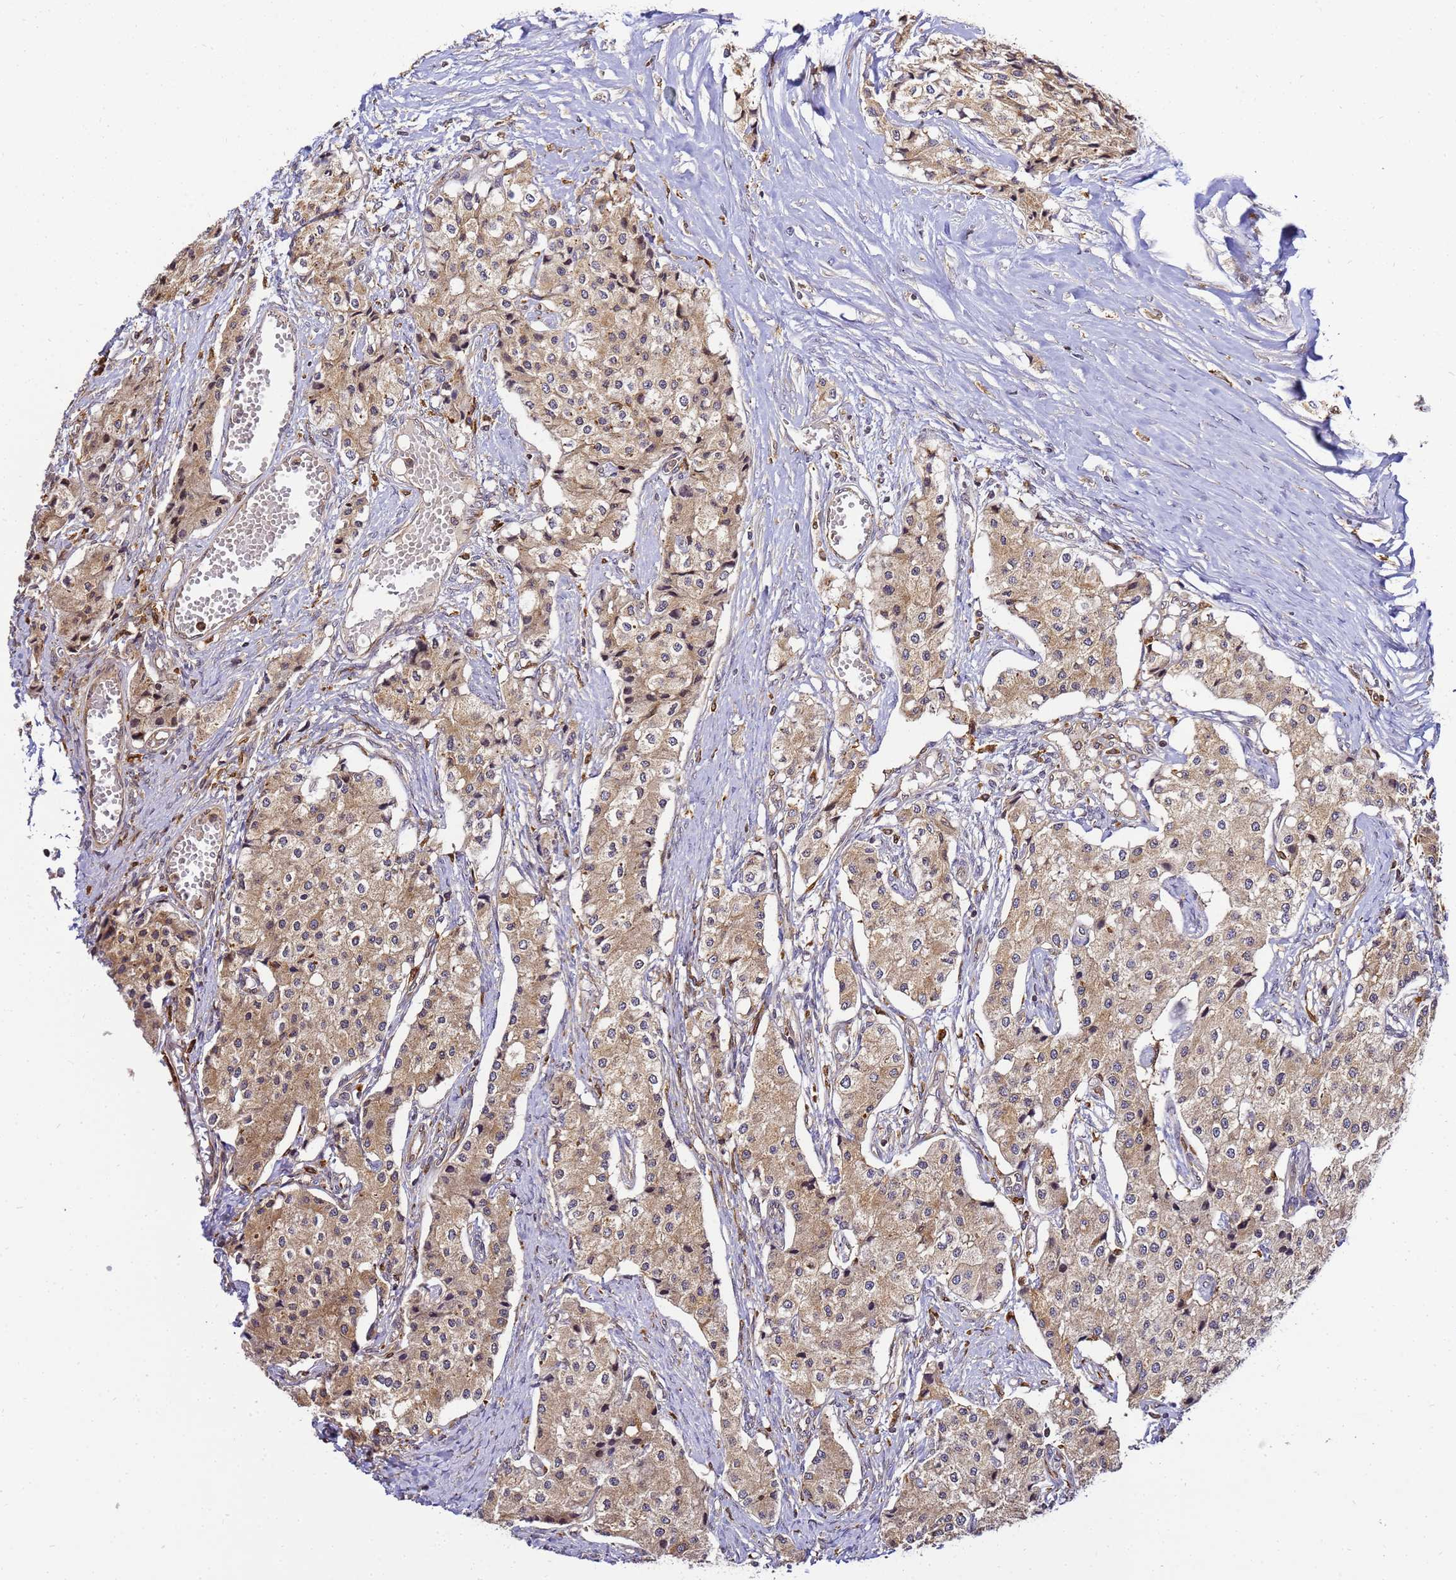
{"staining": {"intensity": "weak", "quantity": ">75%", "location": "cytoplasmic/membranous"}, "tissue": "carcinoid", "cell_type": "Tumor cells", "image_type": "cancer", "snomed": [{"axis": "morphology", "description": "Carcinoid, malignant, NOS"}, {"axis": "topography", "description": "Colon"}], "caption": "This image demonstrates carcinoid stained with IHC to label a protein in brown. The cytoplasmic/membranous of tumor cells show weak positivity for the protein. Nuclei are counter-stained blue.", "gene": "ADPGK", "patient": {"sex": "female", "age": 52}}